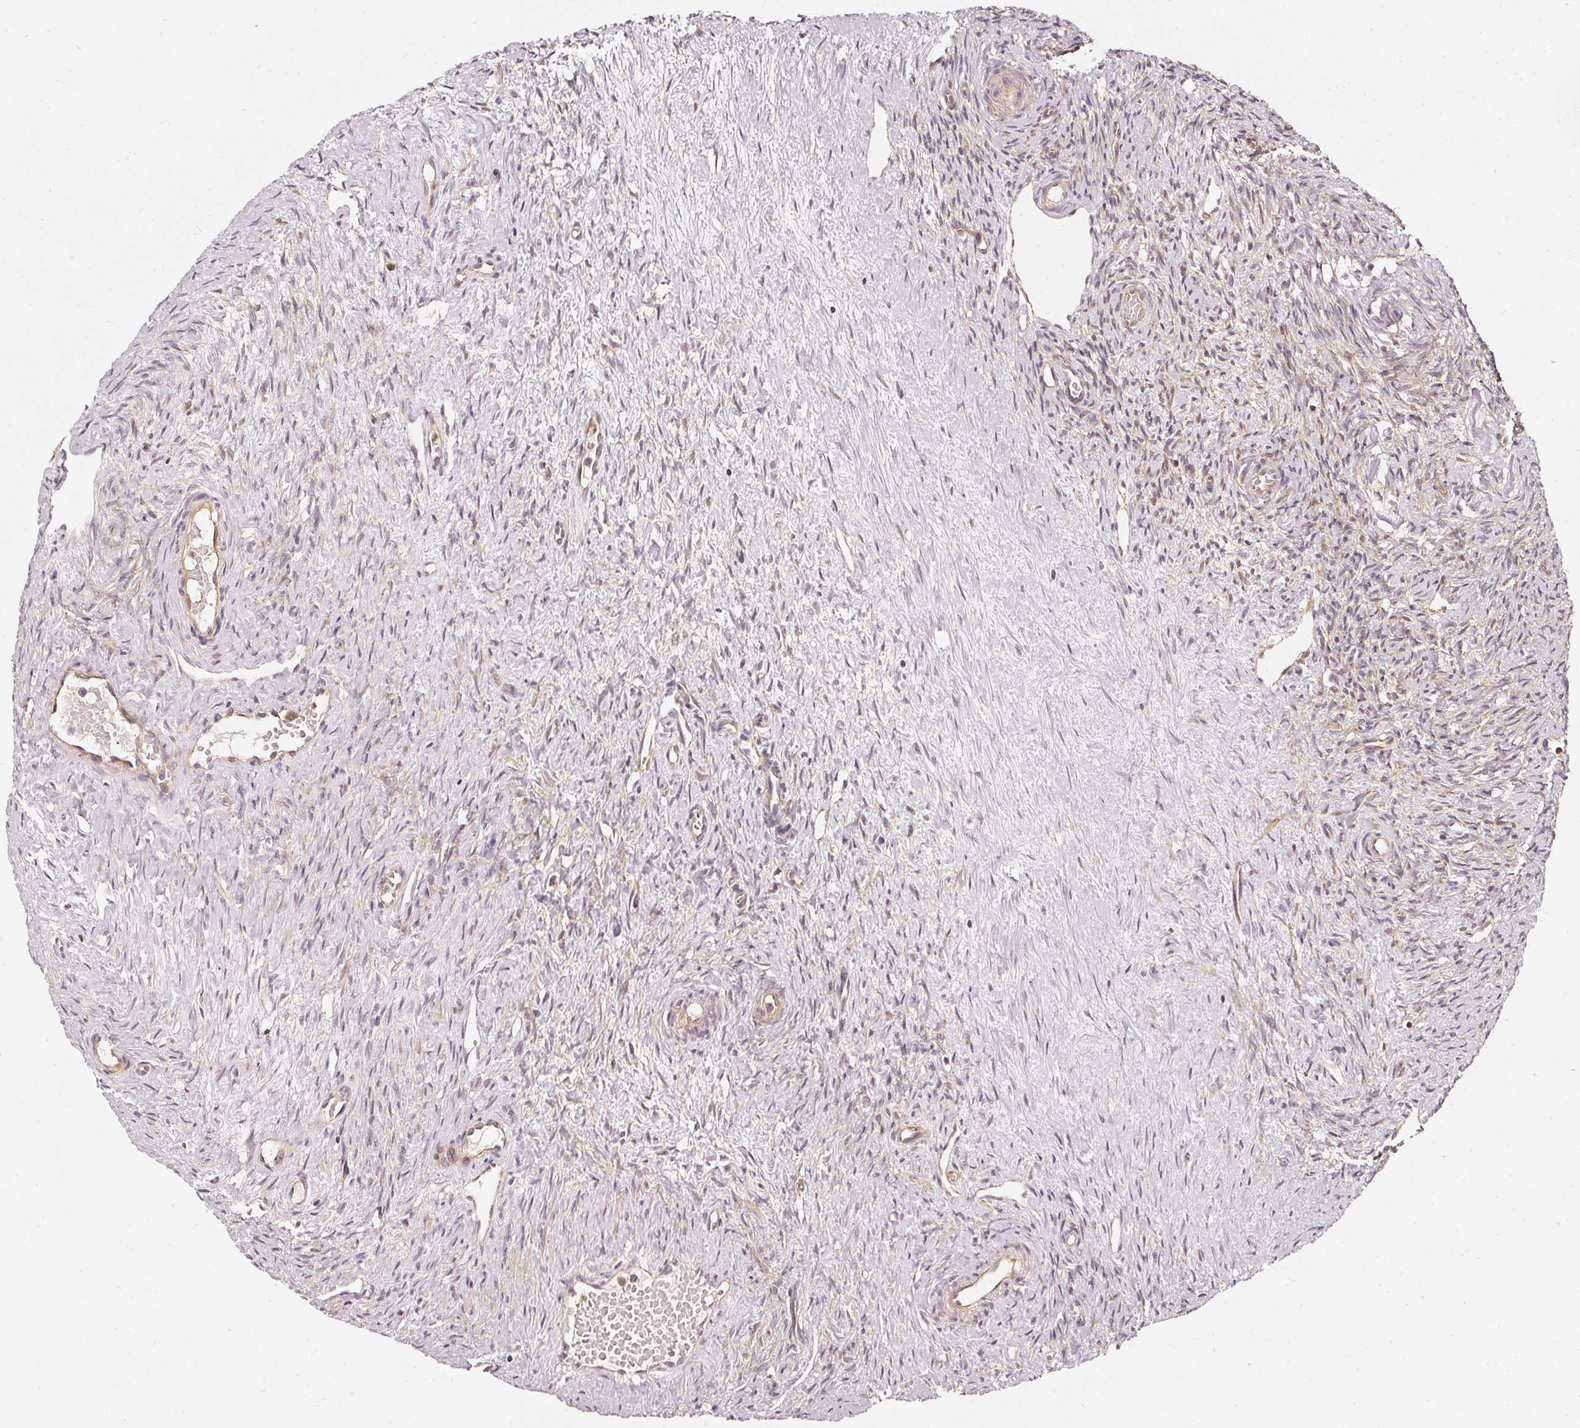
{"staining": {"intensity": "strong", "quantity": ">75%", "location": "cytoplasmic/membranous"}, "tissue": "ovary", "cell_type": "Follicle cells", "image_type": "normal", "snomed": [{"axis": "morphology", "description": "Normal tissue, NOS"}, {"axis": "topography", "description": "Ovary"}], "caption": "High-magnification brightfield microscopy of normal ovary stained with DAB (brown) and counterstained with hematoxylin (blue). follicle cells exhibit strong cytoplasmic/membranous staining is appreciated in approximately>75% of cells. Immunohistochemistry stains the protein of interest in brown and the nuclei are stained blue.", "gene": "ASMTL", "patient": {"sex": "female", "age": 51}}